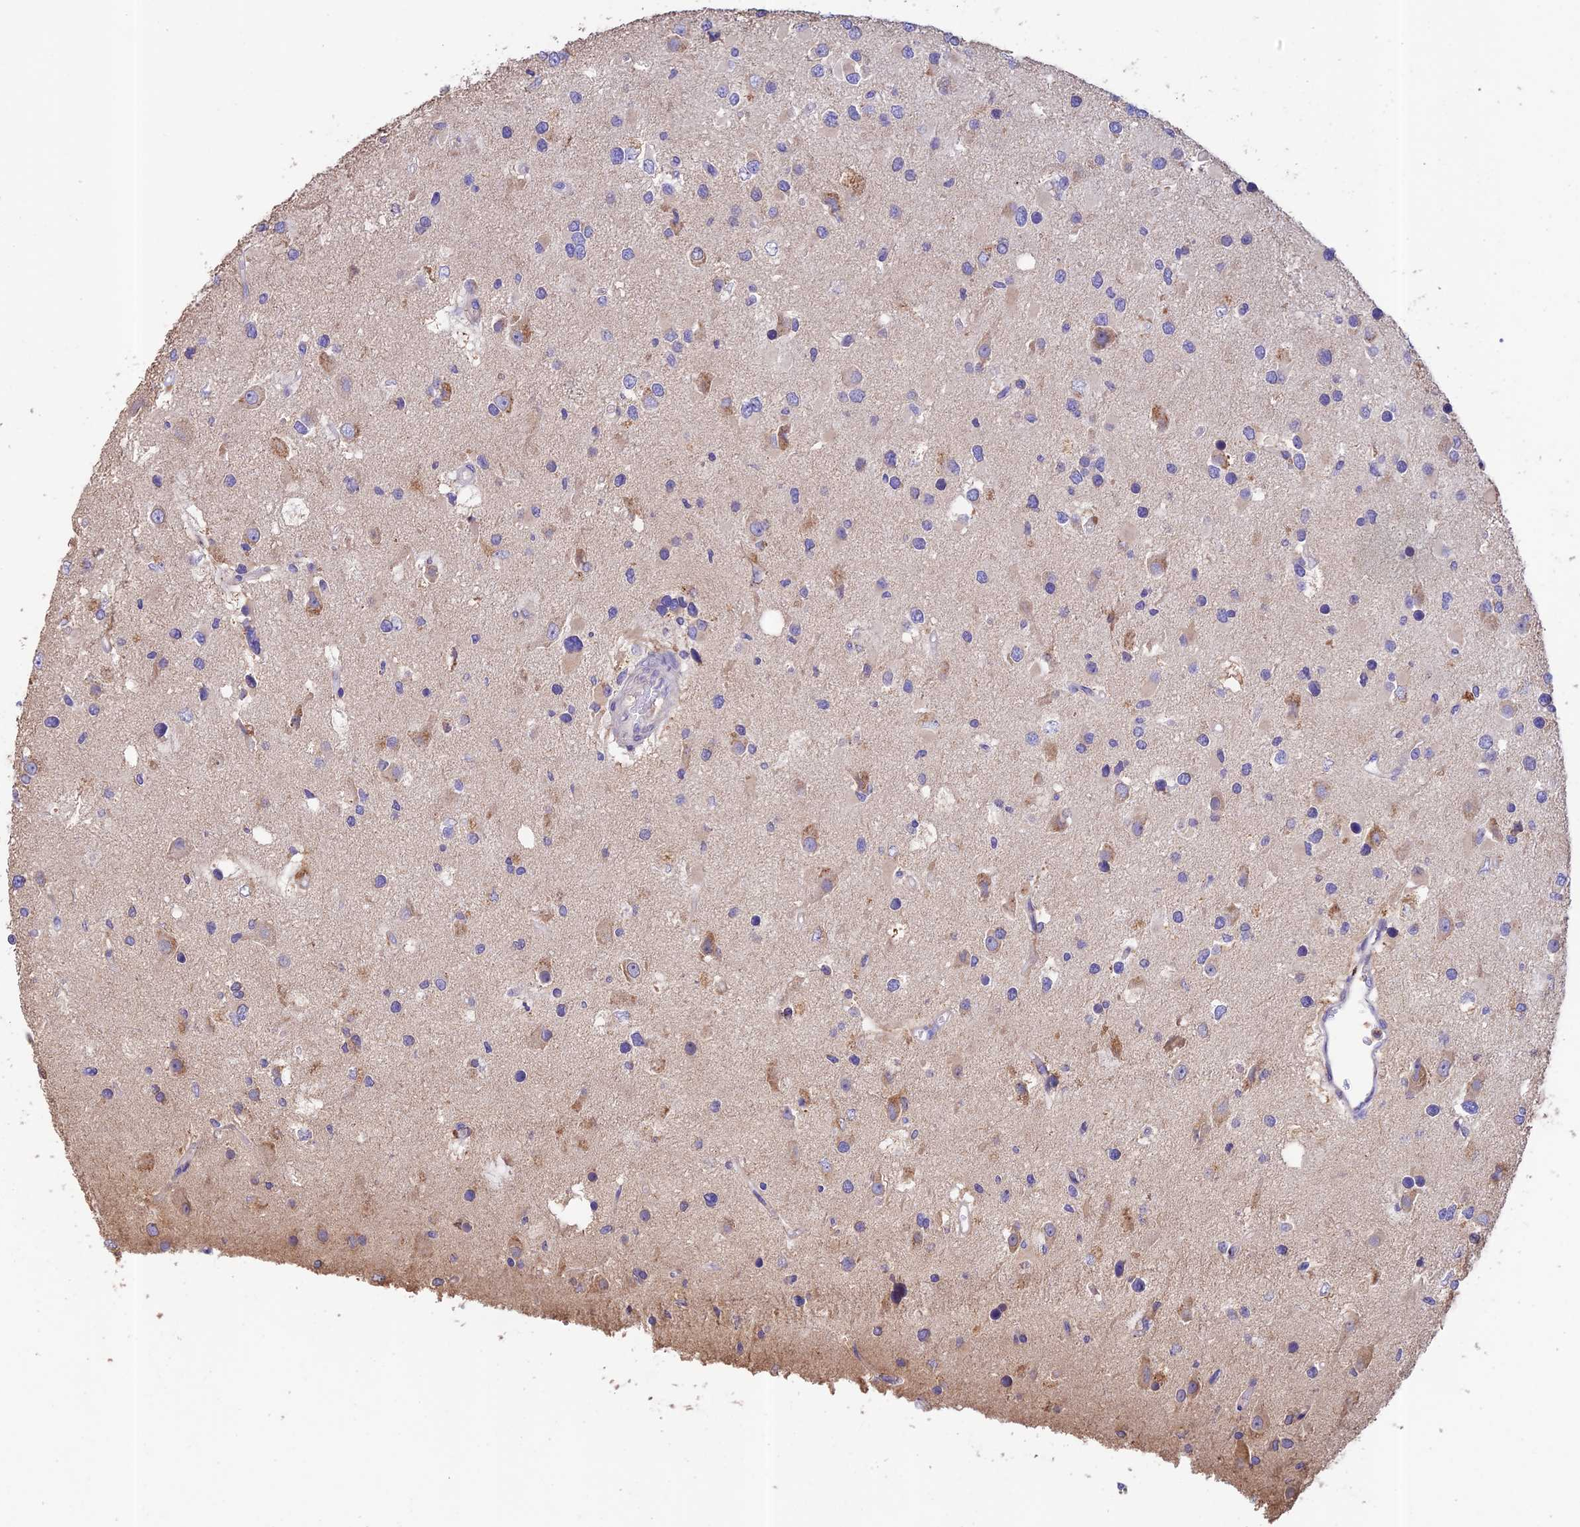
{"staining": {"intensity": "negative", "quantity": "none", "location": "none"}, "tissue": "glioma", "cell_type": "Tumor cells", "image_type": "cancer", "snomed": [{"axis": "morphology", "description": "Glioma, malignant, High grade"}, {"axis": "topography", "description": "Brain"}], "caption": "DAB (3,3'-diaminobenzidine) immunohistochemical staining of human glioma displays no significant staining in tumor cells. (DAB immunohistochemistry with hematoxylin counter stain).", "gene": "EMC3", "patient": {"sex": "male", "age": 53}}